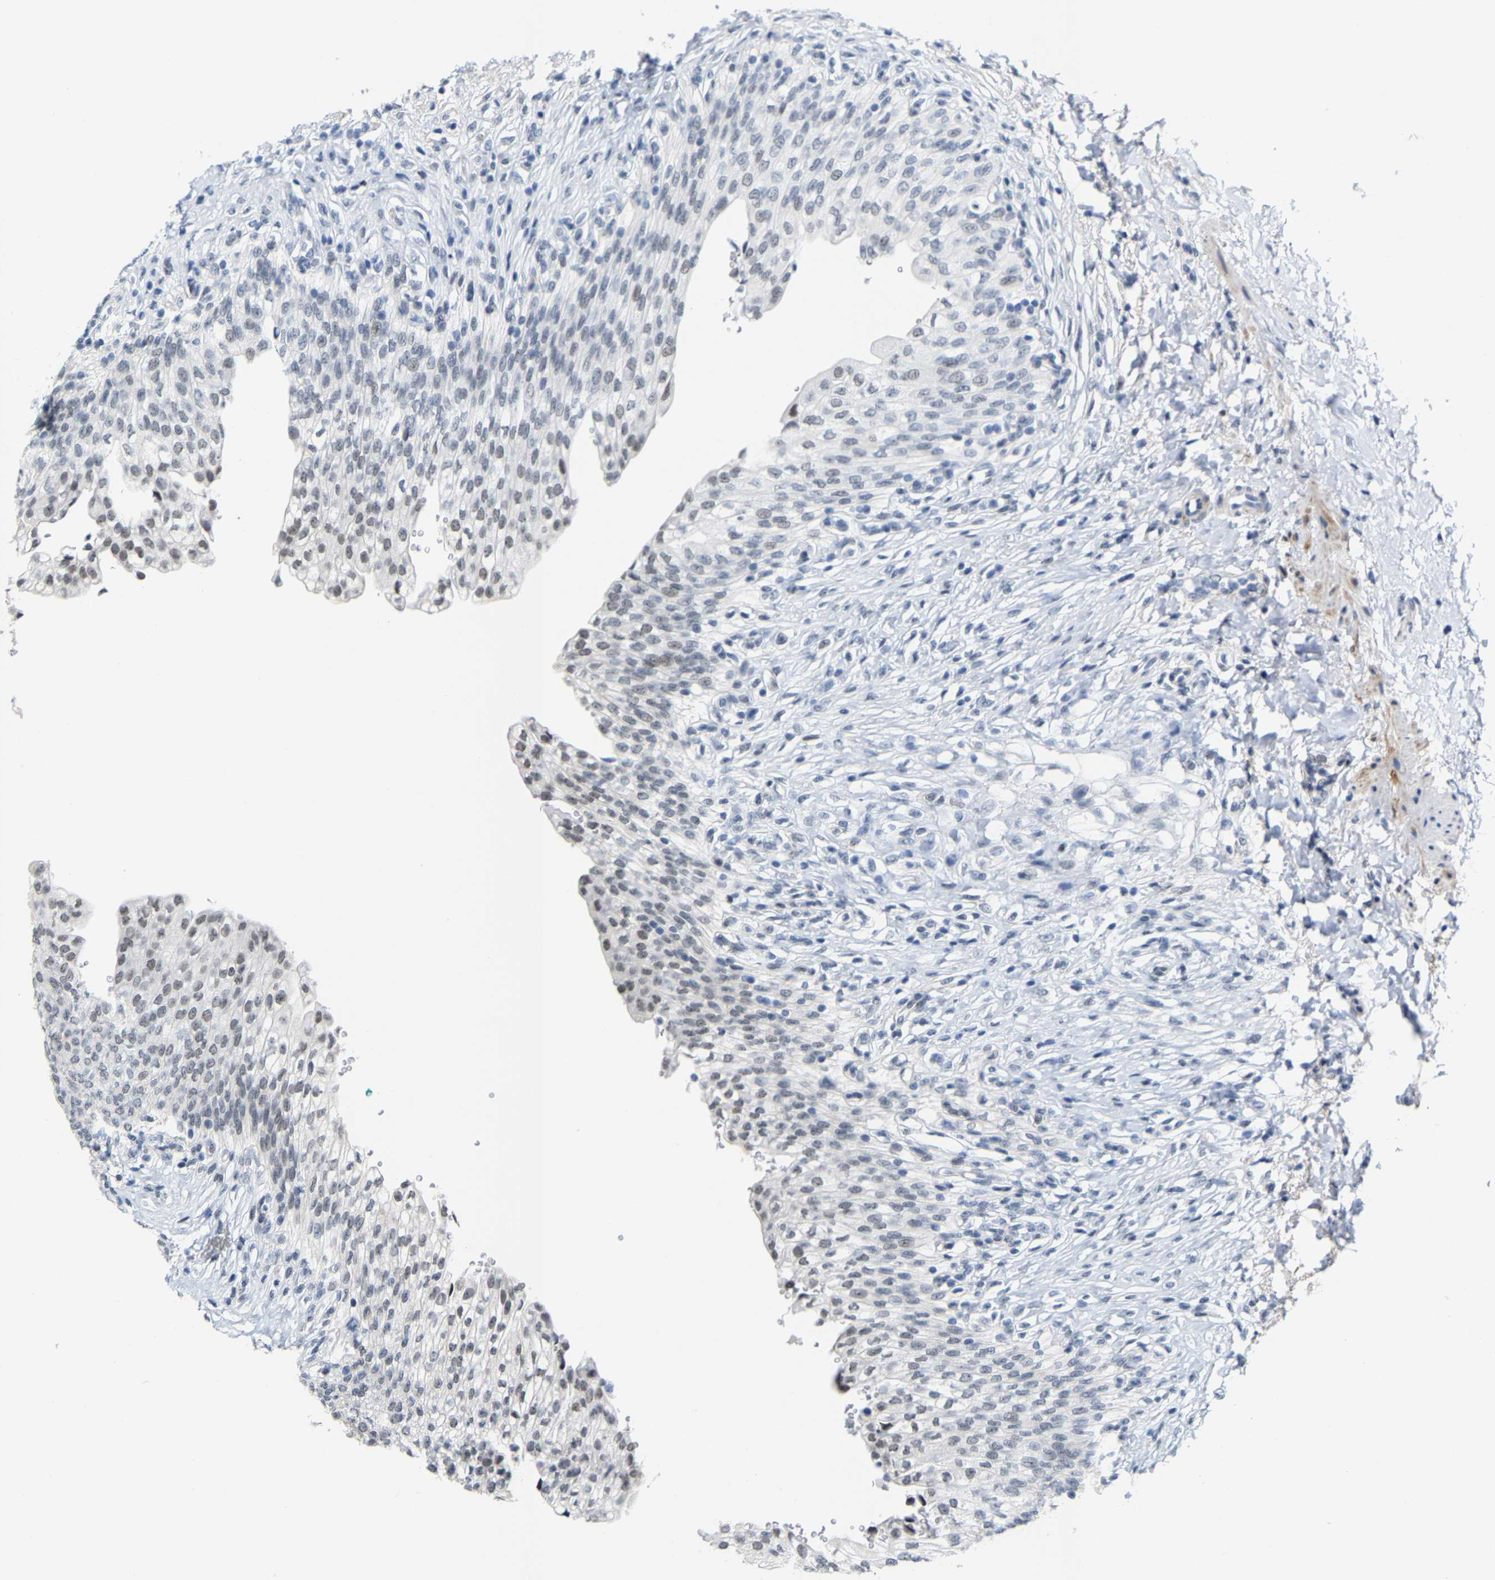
{"staining": {"intensity": "moderate", "quantity": "25%-75%", "location": "nuclear"}, "tissue": "urinary bladder", "cell_type": "Urothelial cells", "image_type": "normal", "snomed": [{"axis": "morphology", "description": "Urothelial carcinoma, High grade"}, {"axis": "topography", "description": "Urinary bladder"}], "caption": "Immunohistochemical staining of benign urinary bladder exhibits medium levels of moderate nuclear staining in approximately 25%-75% of urothelial cells.", "gene": "FAM180A", "patient": {"sex": "male", "age": 46}}